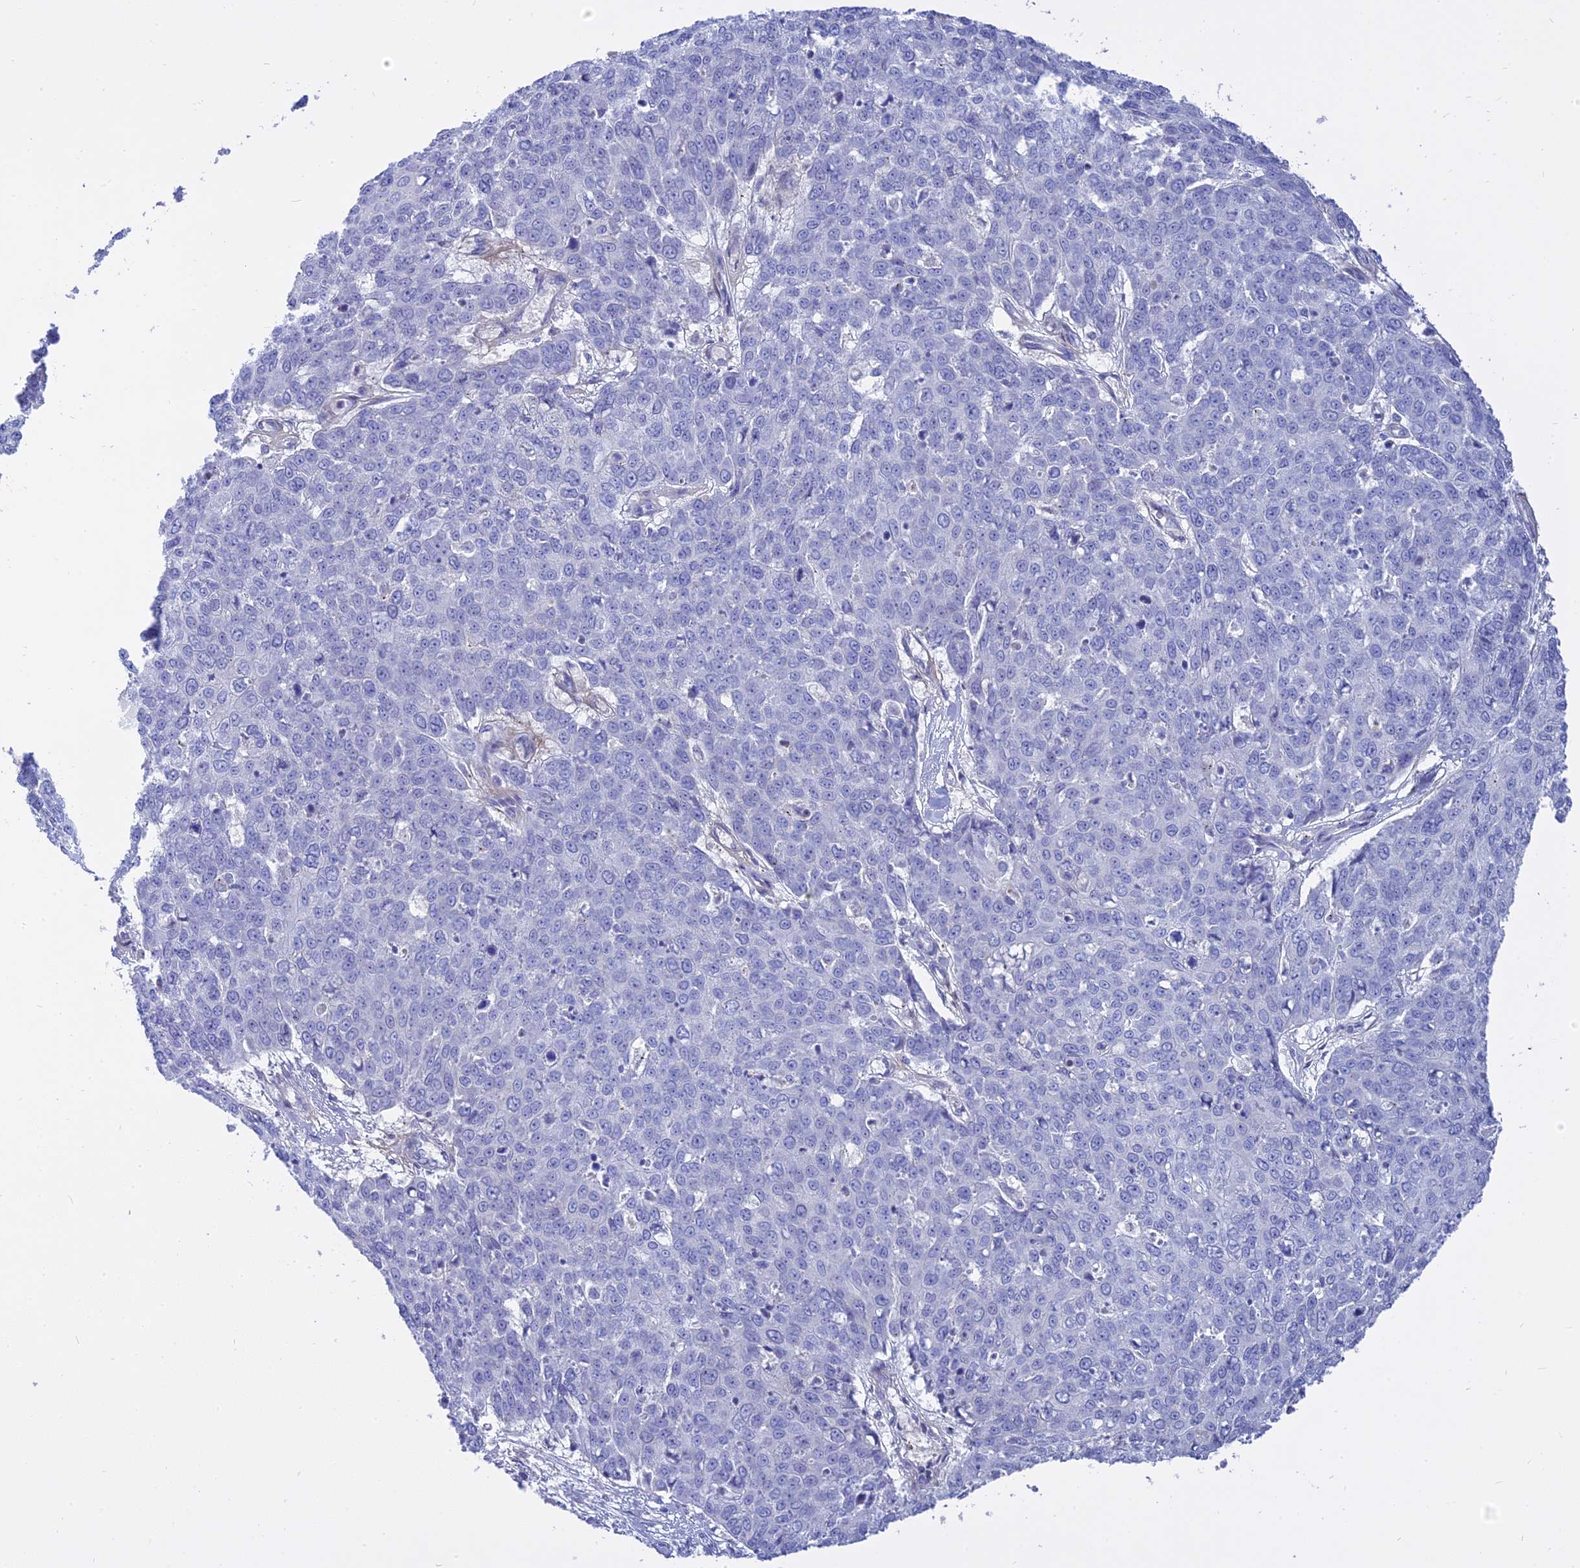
{"staining": {"intensity": "negative", "quantity": "none", "location": "none"}, "tissue": "skin cancer", "cell_type": "Tumor cells", "image_type": "cancer", "snomed": [{"axis": "morphology", "description": "Squamous cell carcinoma, NOS"}, {"axis": "topography", "description": "Skin"}], "caption": "Immunohistochemical staining of human skin squamous cell carcinoma reveals no significant expression in tumor cells.", "gene": "MBD3L1", "patient": {"sex": "male", "age": 71}}